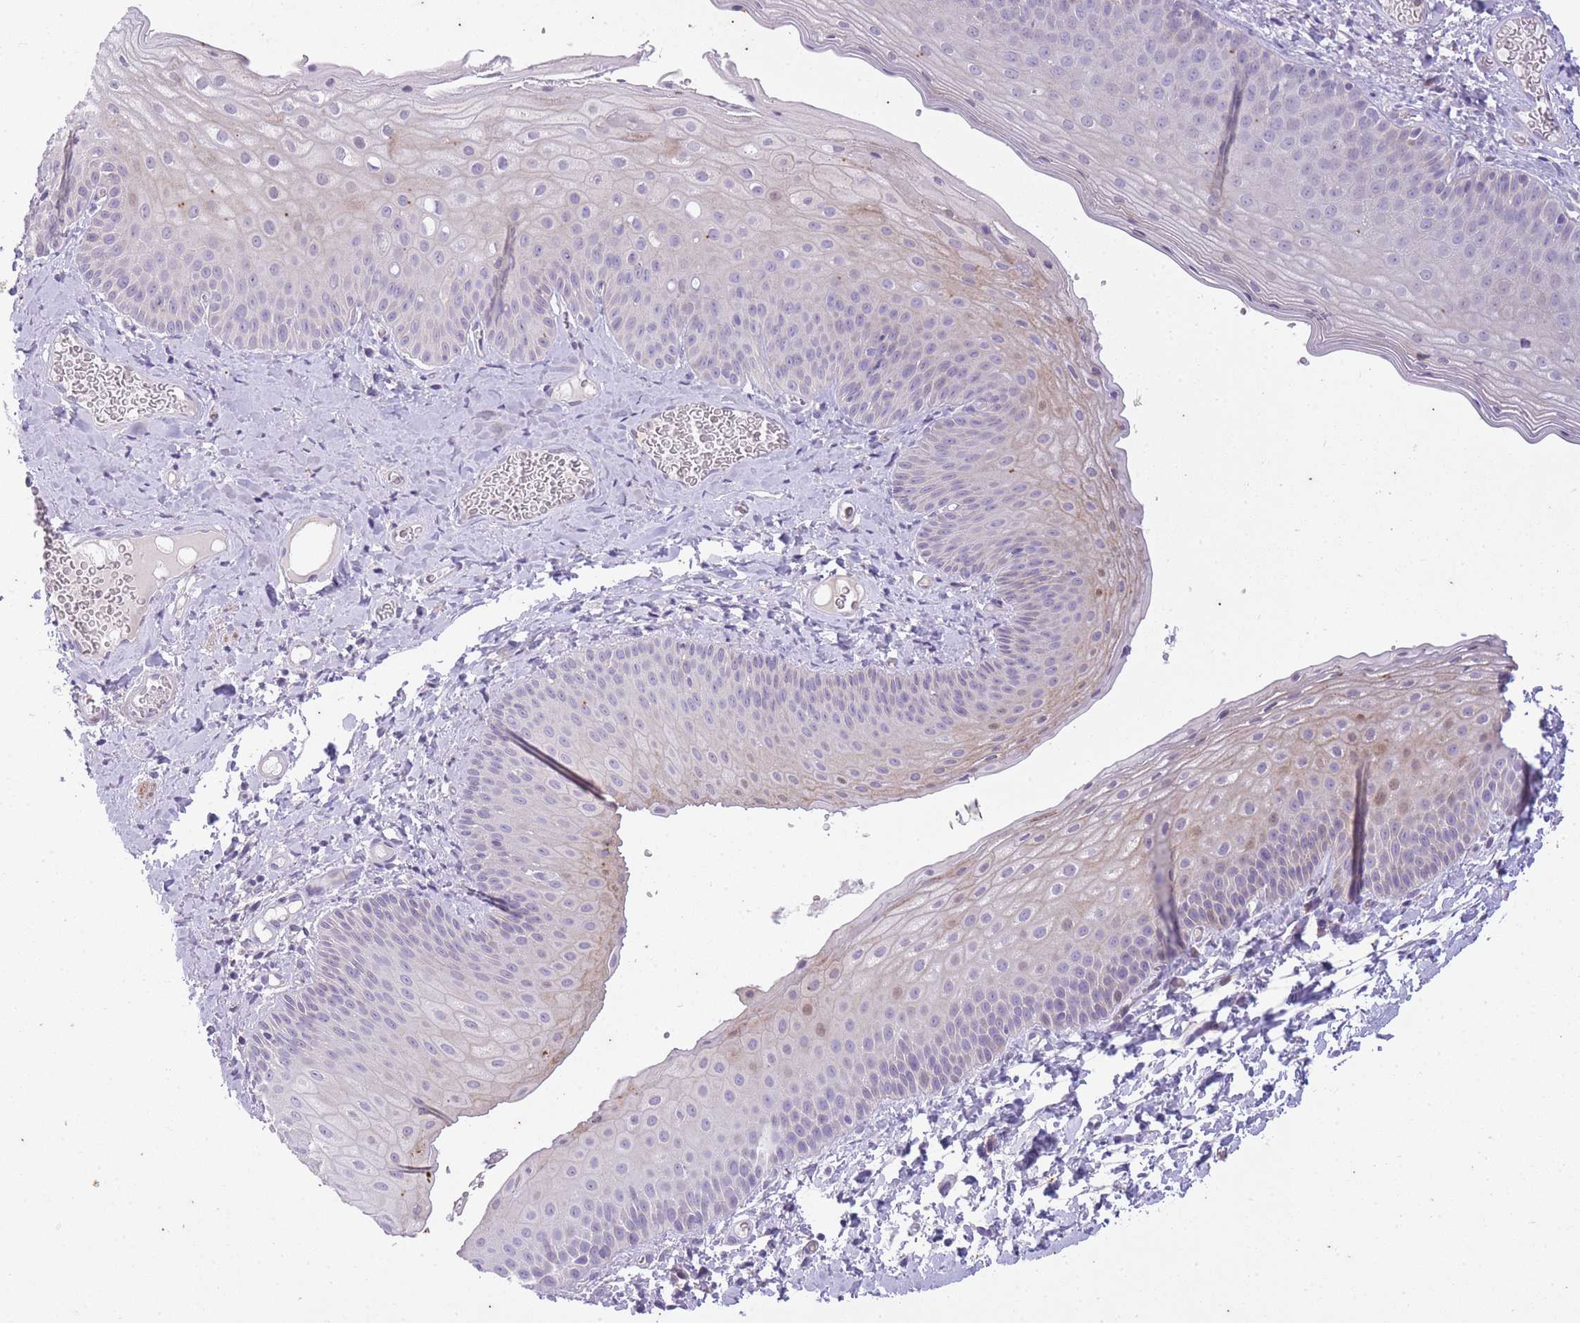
{"staining": {"intensity": "weak", "quantity": "<25%", "location": "cytoplasmic/membranous"}, "tissue": "skin", "cell_type": "Epidermal cells", "image_type": "normal", "snomed": [{"axis": "morphology", "description": "Normal tissue, NOS"}, {"axis": "morphology", "description": "Hemorrhoids"}, {"axis": "morphology", "description": "Inflammation, NOS"}, {"axis": "topography", "description": "Anal"}], "caption": "Photomicrograph shows no protein positivity in epidermal cells of unremarkable skin. (DAB (3,3'-diaminobenzidine) IHC visualized using brightfield microscopy, high magnification).", "gene": "CNTNAP3B", "patient": {"sex": "male", "age": 60}}